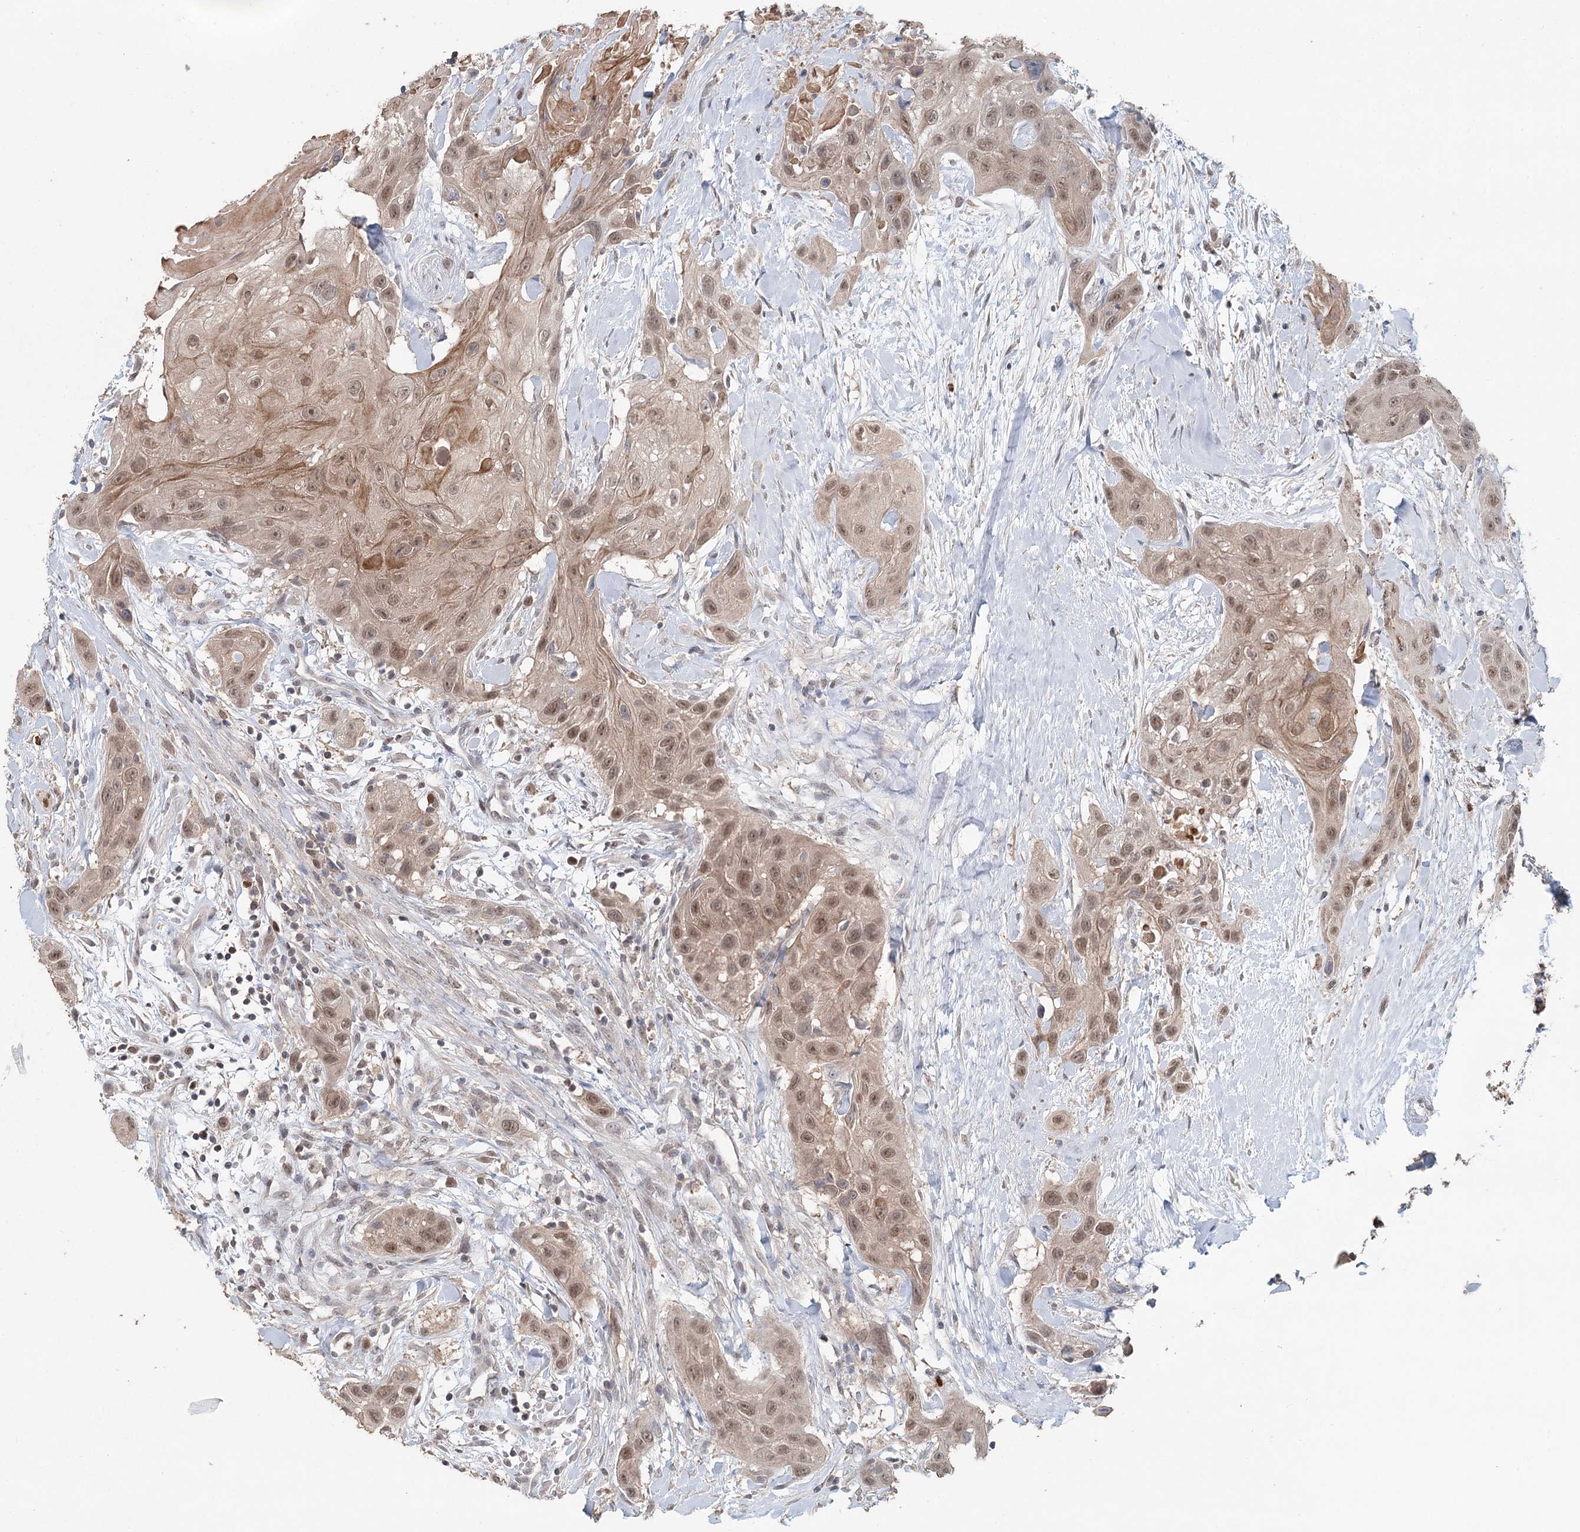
{"staining": {"intensity": "moderate", "quantity": ">75%", "location": "cytoplasmic/membranous,nuclear"}, "tissue": "head and neck cancer", "cell_type": "Tumor cells", "image_type": "cancer", "snomed": [{"axis": "morphology", "description": "Squamous cell carcinoma, NOS"}, {"axis": "topography", "description": "Head-Neck"}], "caption": "High-power microscopy captured an IHC histopathology image of head and neck cancer (squamous cell carcinoma), revealing moderate cytoplasmic/membranous and nuclear expression in about >75% of tumor cells.", "gene": "ADK", "patient": {"sex": "male", "age": 81}}